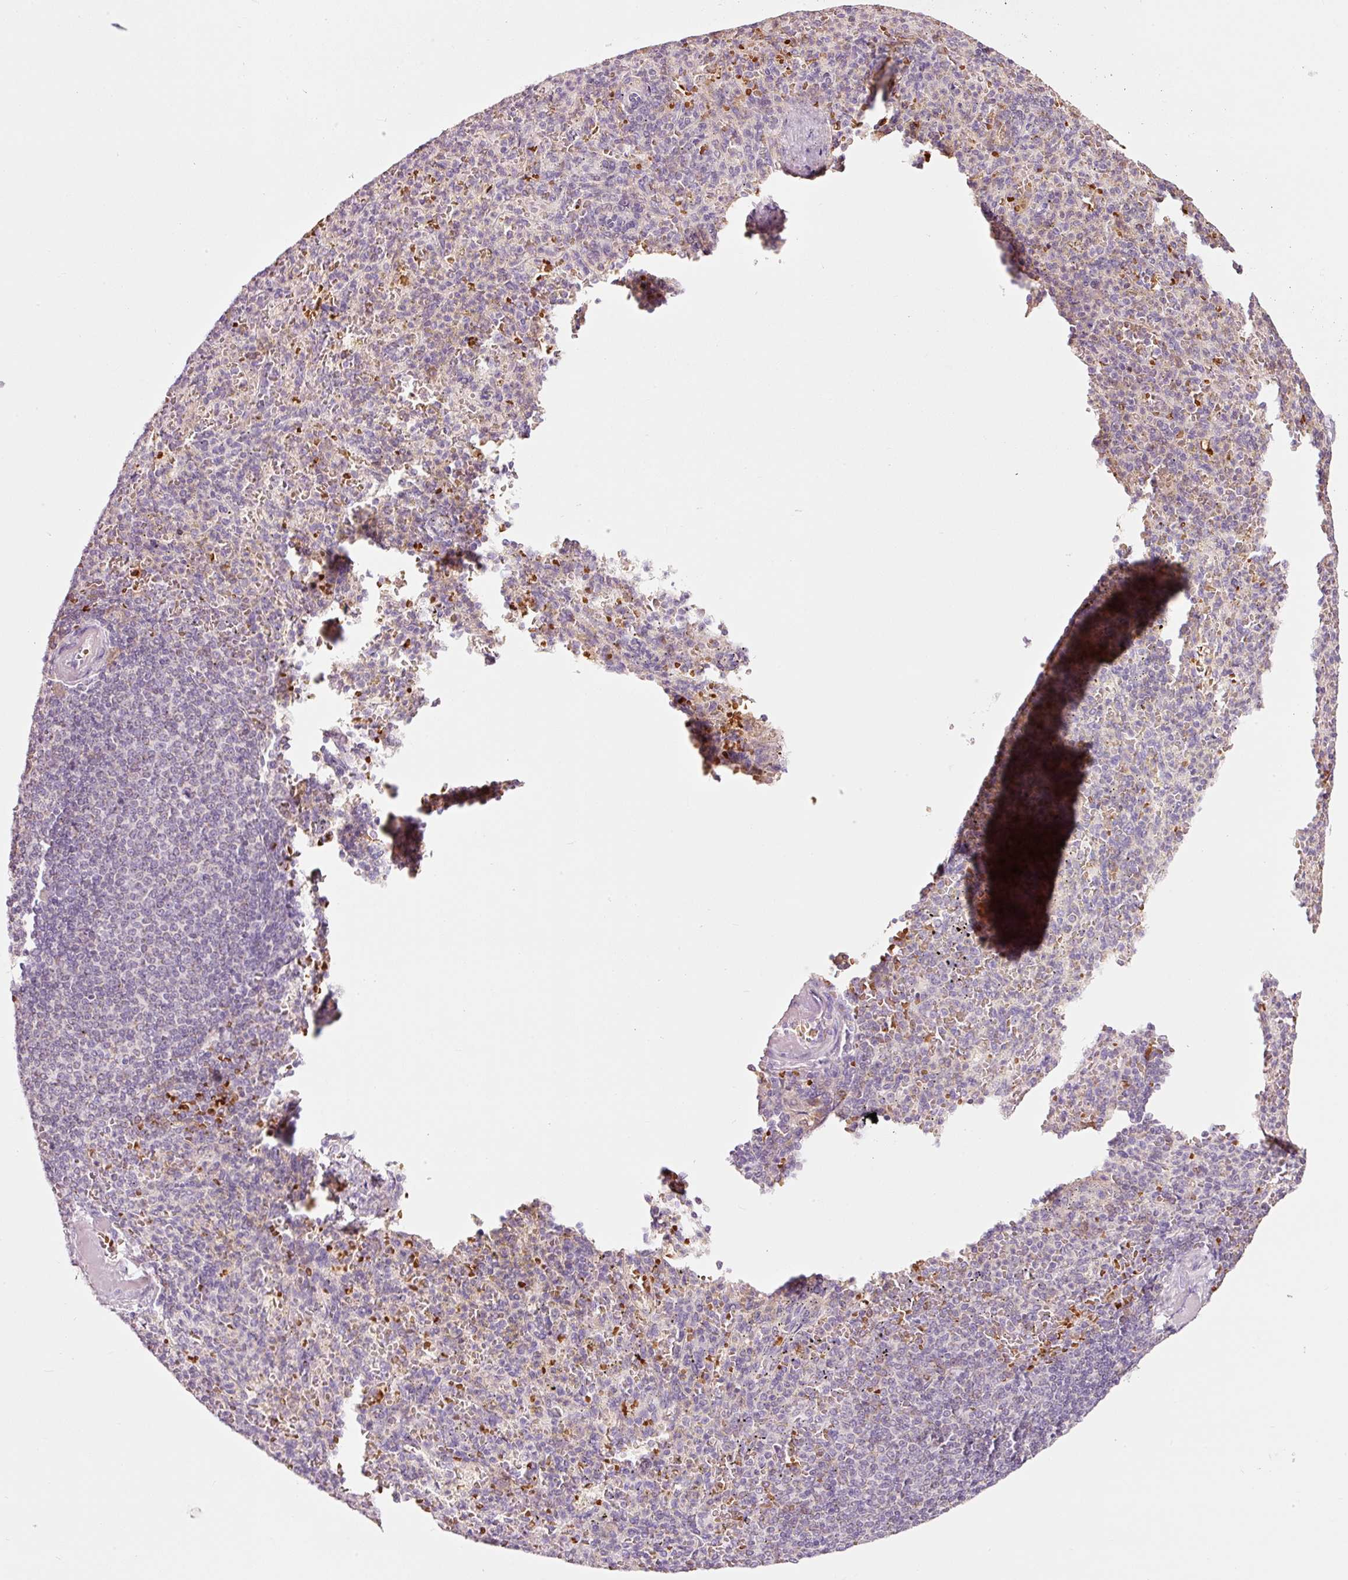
{"staining": {"intensity": "negative", "quantity": "none", "location": "none"}, "tissue": "spleen", "cell_type": "Cells in red pulp", "image_type": "normal", "snomed": [{"axis": "morphology", "description": "Normal tissue, NOS"}, {"axis": "topography", "description": "Spleen"}], "caption": "This photomicrograph is of benign spleen stained with immunohistochemistry to label a protein in brown with the nuclei are counter-stained blue. There is no expression in cells in red pulp.", "gene": "LDHAL6B", "patient": {"sex": "female", "age": 74}}